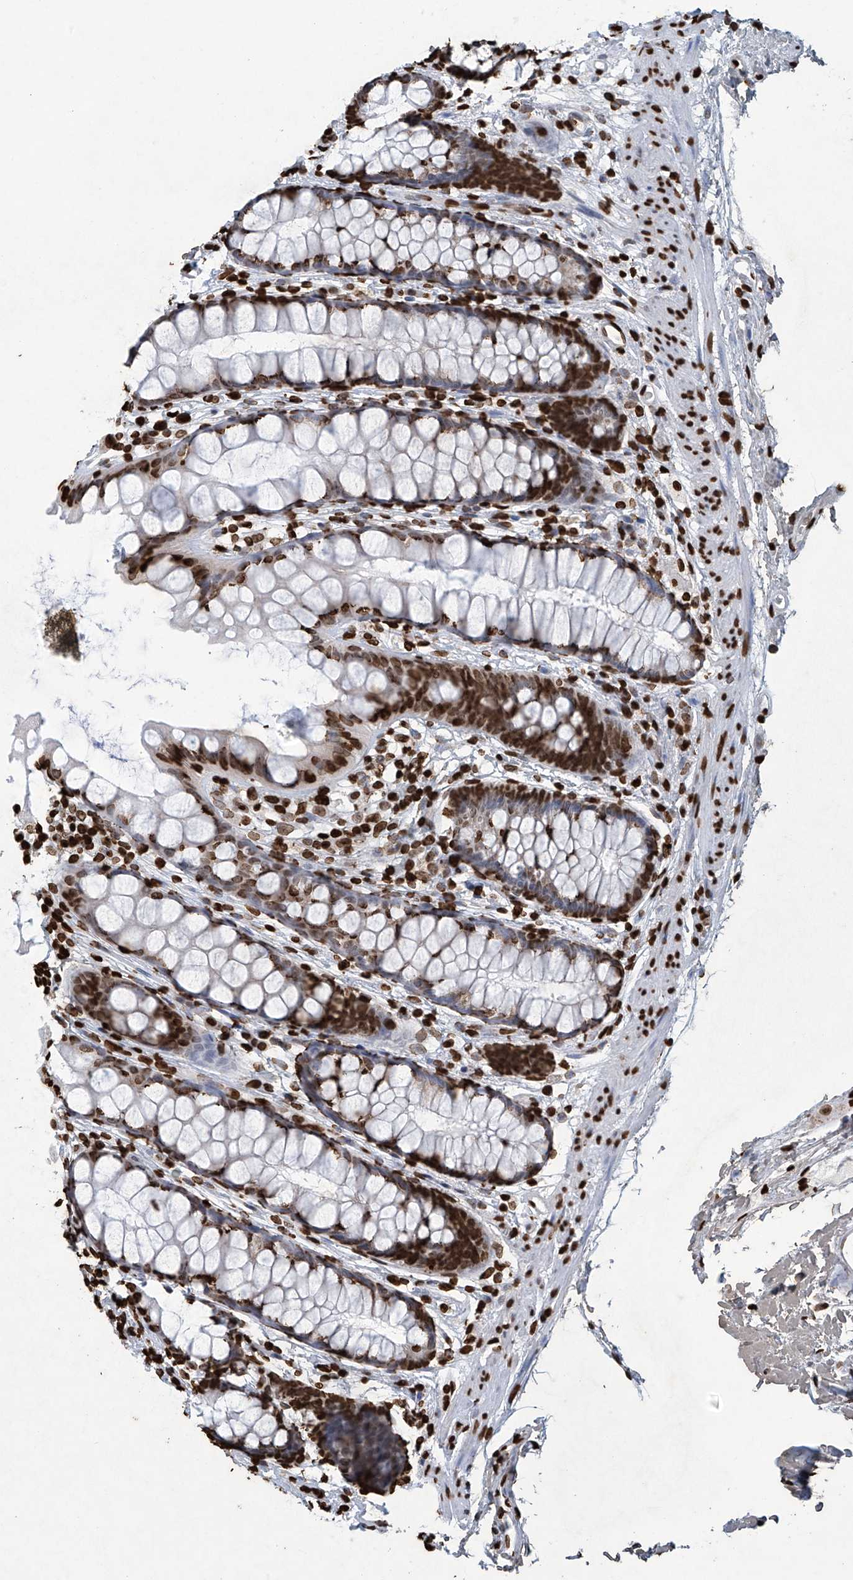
{"staining": {"intensity": "strong", "quantity": ">75%", "location": "nuclear"}, "tissue": "rectum", "cell_type": "Glandular cells", "image_type": "normal", "snomed": [{"axis": "morphology", "description": "Normal tissue, NOS"}, {"axis": "topography", "description": "Rectum"}], "caption": "Strong nuclear protein expression is seen in approximately >75% of glandular cells in rectum. Using DAB (3,3'-diaminobenzidine) (brown) and hematoxylin (blue) stains, captured at high magnification using brightfield microscopy.", "gene": "H3", "patient": {"sex": "female", "age": 65}}